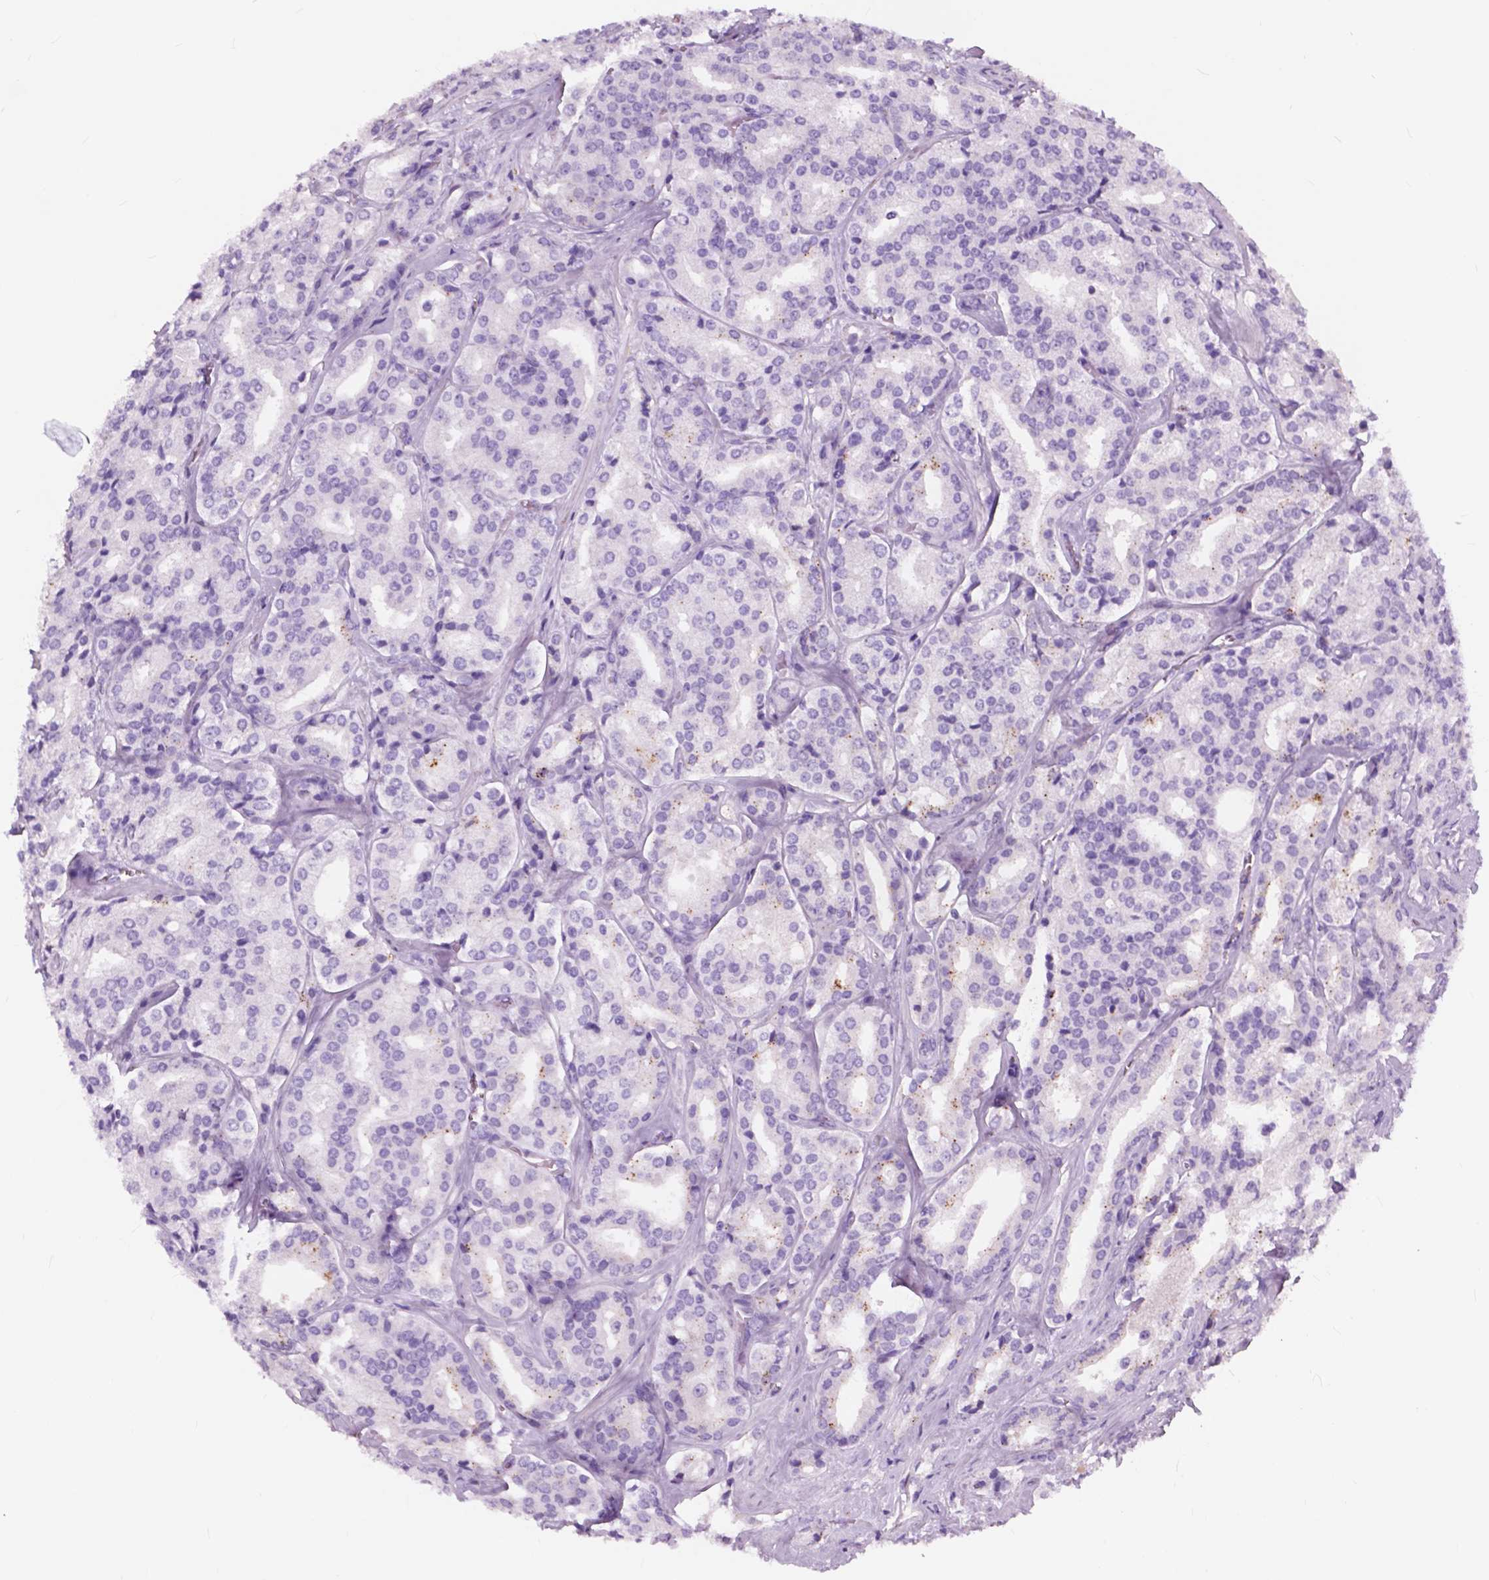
{"staining": {"intensity": "negative", "quantity": "none", "location": "none"}, "tissue": "prostate cancer", "cell_type": "Tumor cells", "image_type": "cancer", "snomed": [{"axis": "morphology", "description": "Adenocarcinoma, Low grade"}, {"axis": "topography", "description": "Prostate"}], "caption": "Immunohistochemical staining of human prostate cancer (adenocarcinoma (low-grade)) displays no significant positivity in tumor cells.", "gene": "FXYD2", "patient": {"sex": "male", "age": 56}}